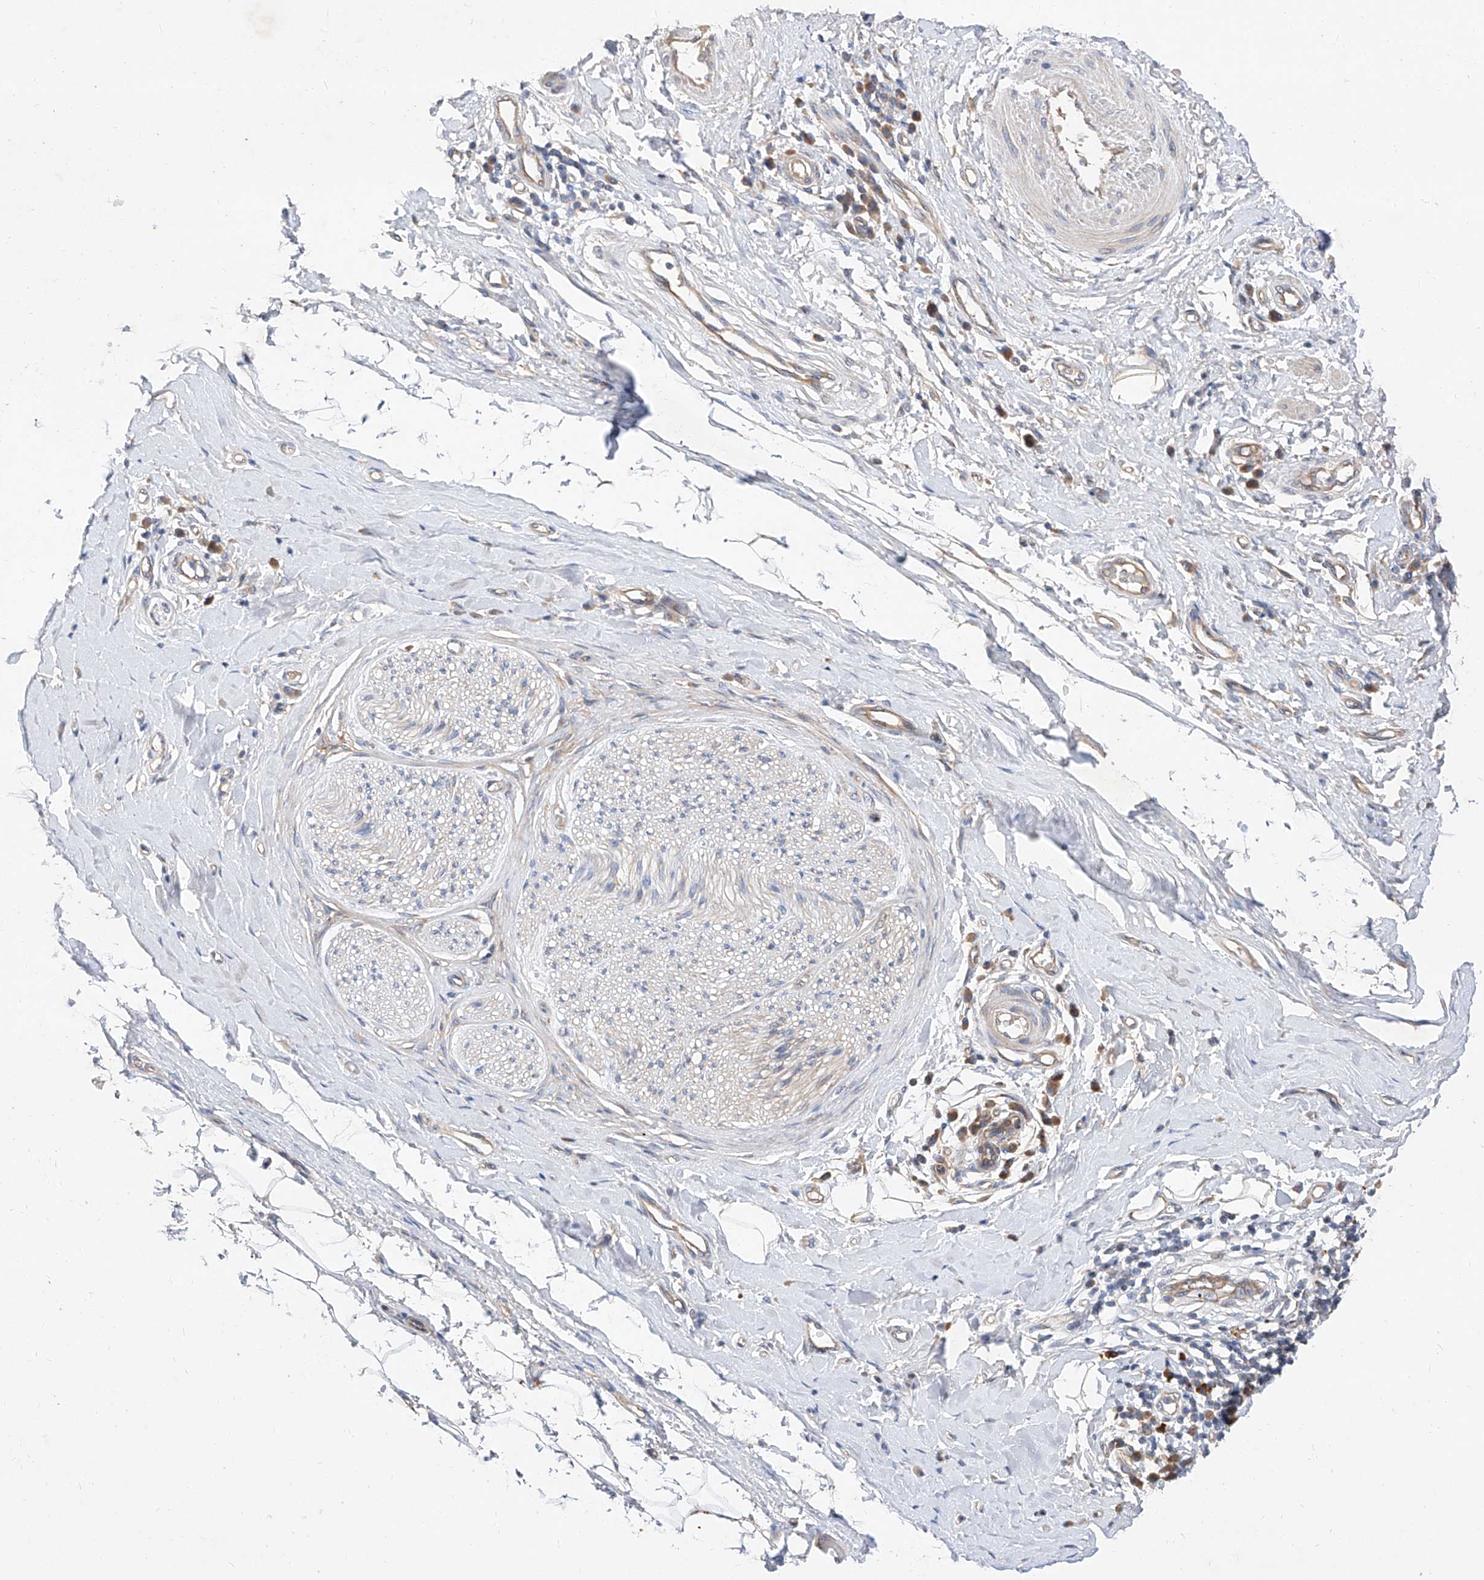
{"staining": {"intensity": "negative", "quantity": "none", "location": "none"}, "tissue": "adipose tissue", "cell_type": "Adipocytes", "image_type": "normal", "snomed": [{"axis": "morphology", "description": "Normal tissue, NOS"}, {"axis": "morphology", "description": "Adenocarcinoma, NOS"}, {"axis": "topography", "description": "Esophagus"}, {"axis": "topography", "description": "Stomach, upper"}, {"axis": "topography", "description": "Peripheral nerve tissue"}], "caption": "Adipocytes are negative for protein expression in normal human adipose tissue. The staining was performed using DAB (3,3'-diaminobenzidine) to visualize the protein expression in brown, while the nuclei were stained in blue with hematoxylin (Magnification: 20x).", "gene": "DIRAS3", "patient": {"sex": "male", "age": 62}}